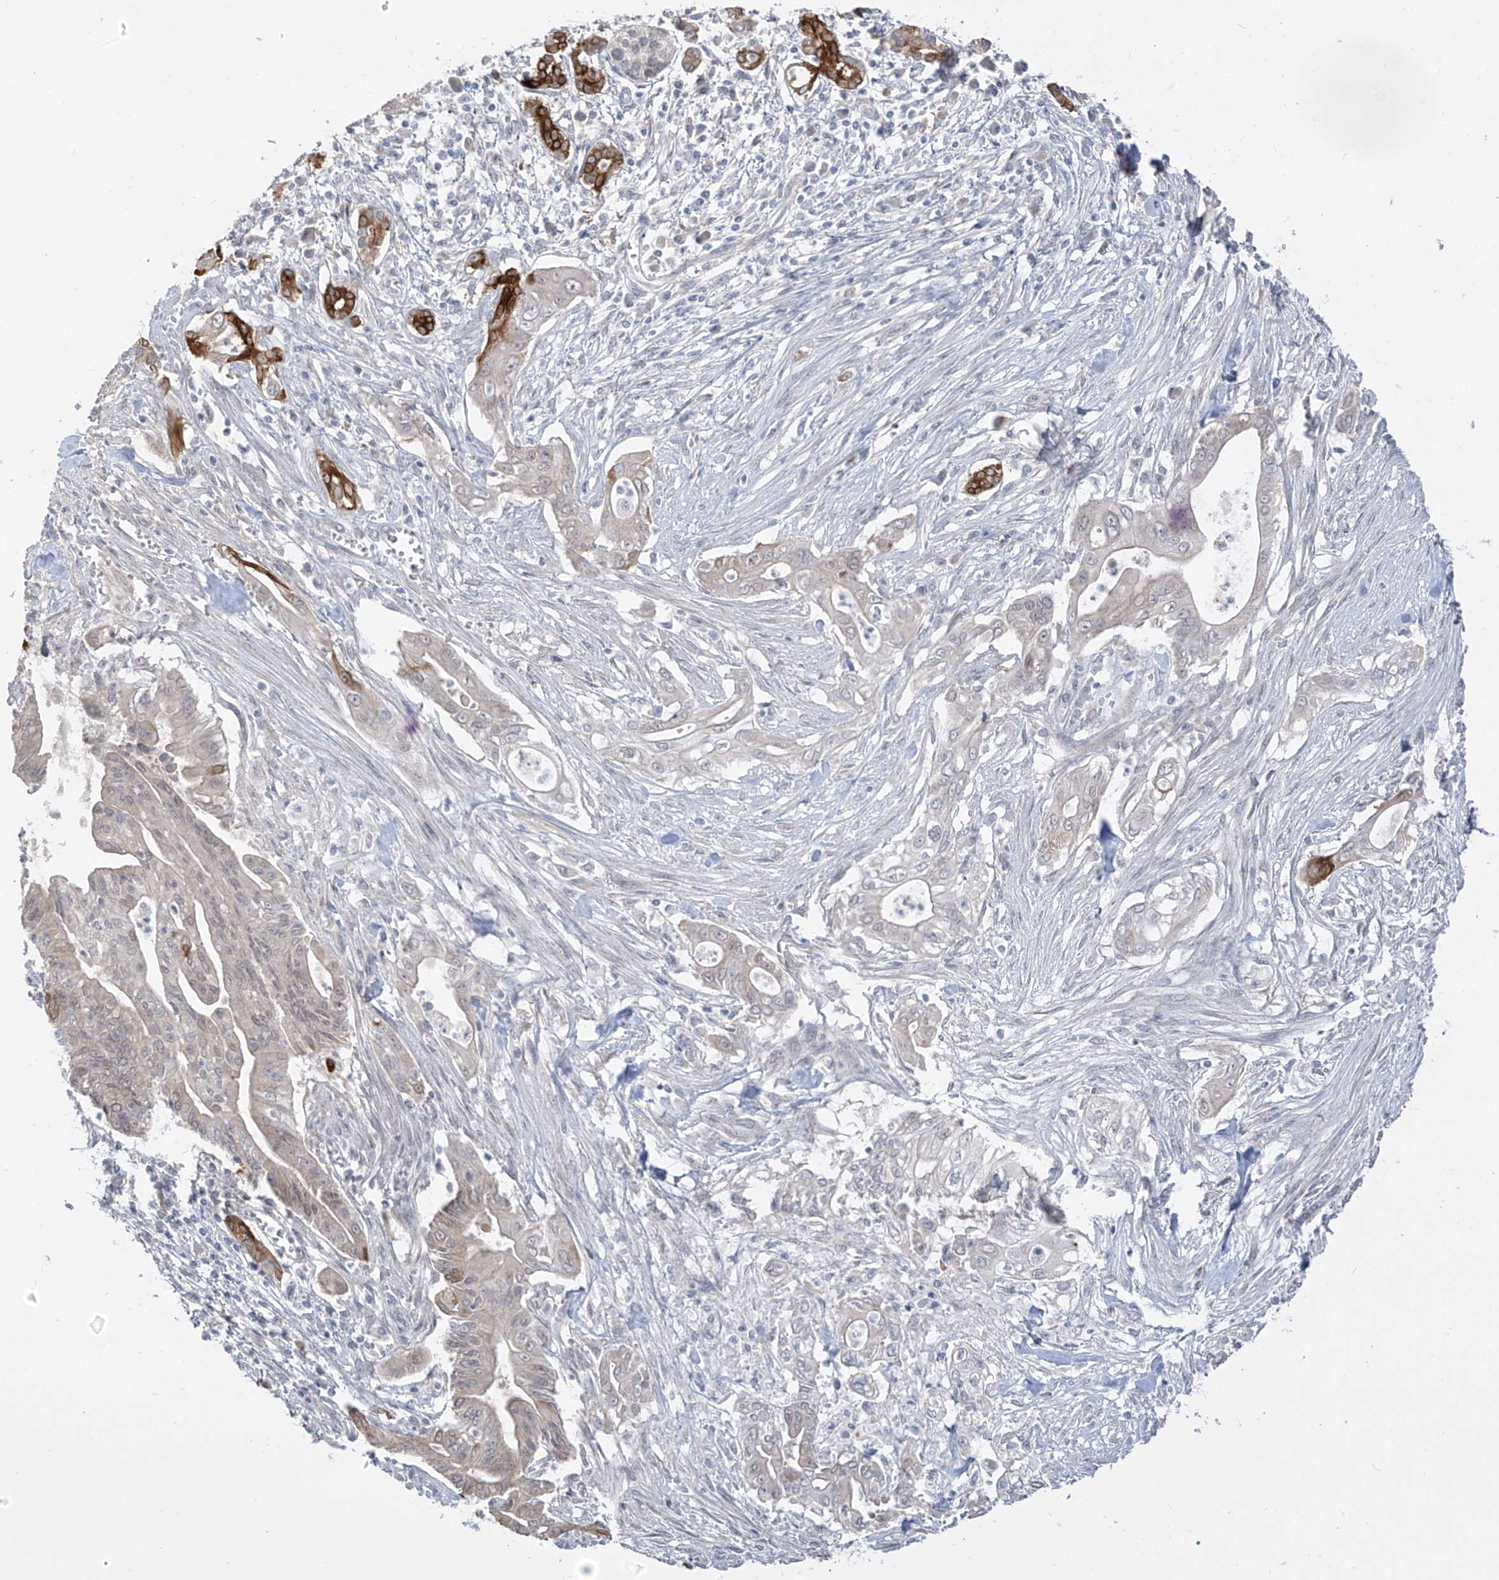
{"staining": {"intensity": "strong", "quantity": "<25%", "location": "cytoplasmic/membranous"}, "tissue": "pancreatic cancer", "cell_type": "Tumor cells", "image_type": "cancer", "snomed": [{"axis": "morphology", "description": "Adenocarcinoma, NOS"}, {"axis": "topography", "description": "Pancreas"}], "caption": "Adenocarcinoma (pancreatic) stained for a protein exhibits strong cytoplasmic/membranous positivity in tumor cells.", "gene": "DCDC2", "patient": {"sex": "male", "age": 58}}